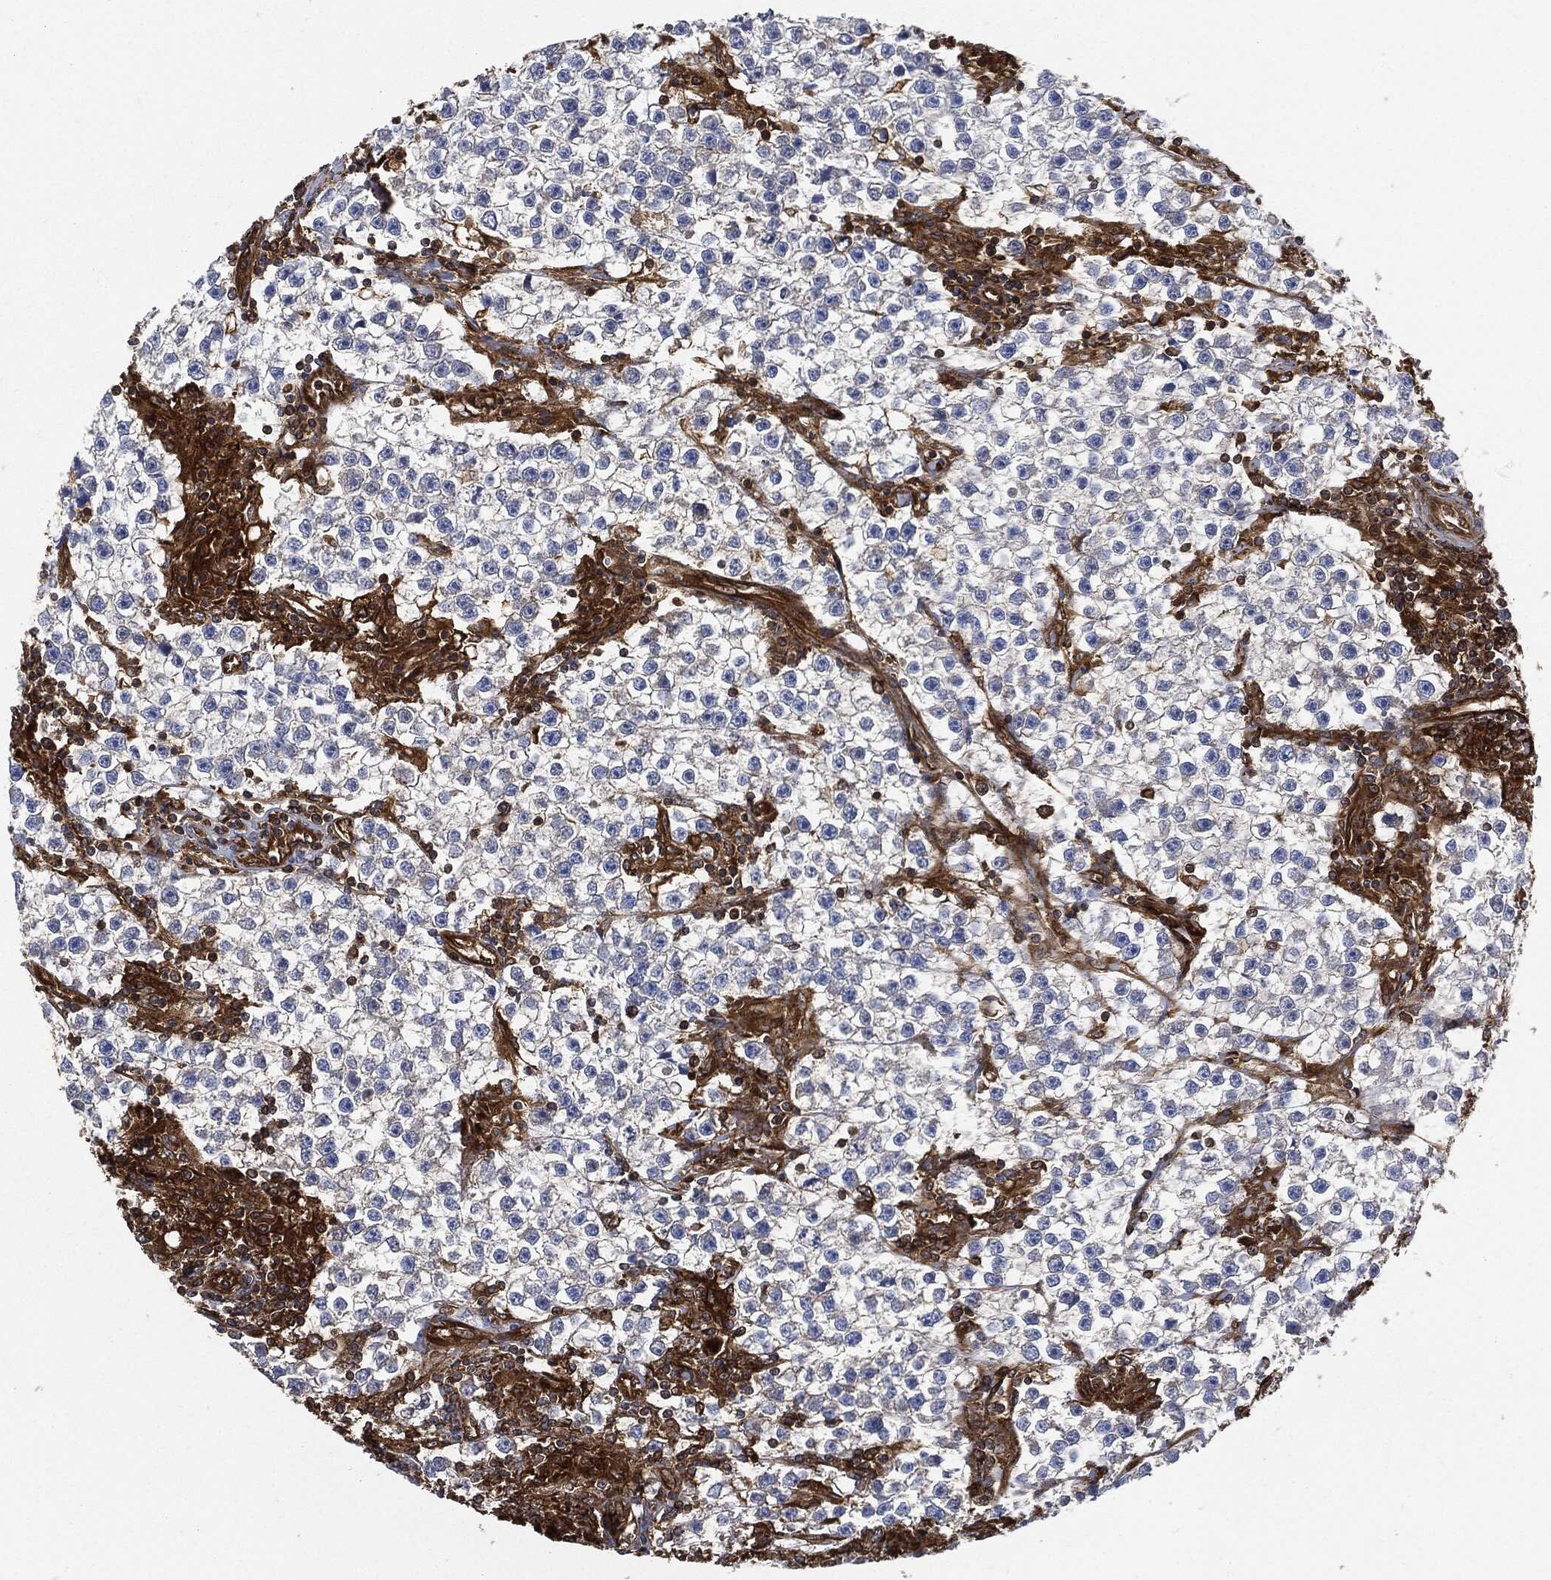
{"staining": {"intensity": "negative", "quantity": "none", "location": "none"}, "tissue": "testis cancer", "cell_type": "Tumor cells", "image_type": "cancer", "snomed": [{"axis": "morphology", "description": "Seminoma, NOS"}, {"axis": "topography", "description": "Testis"}], "caption": "The histopathology image reveals no significant expression in tumor cells of testis seminoma.", "gene": "XPNPEP1", "patient": {"sex": "male", "age": 59}}